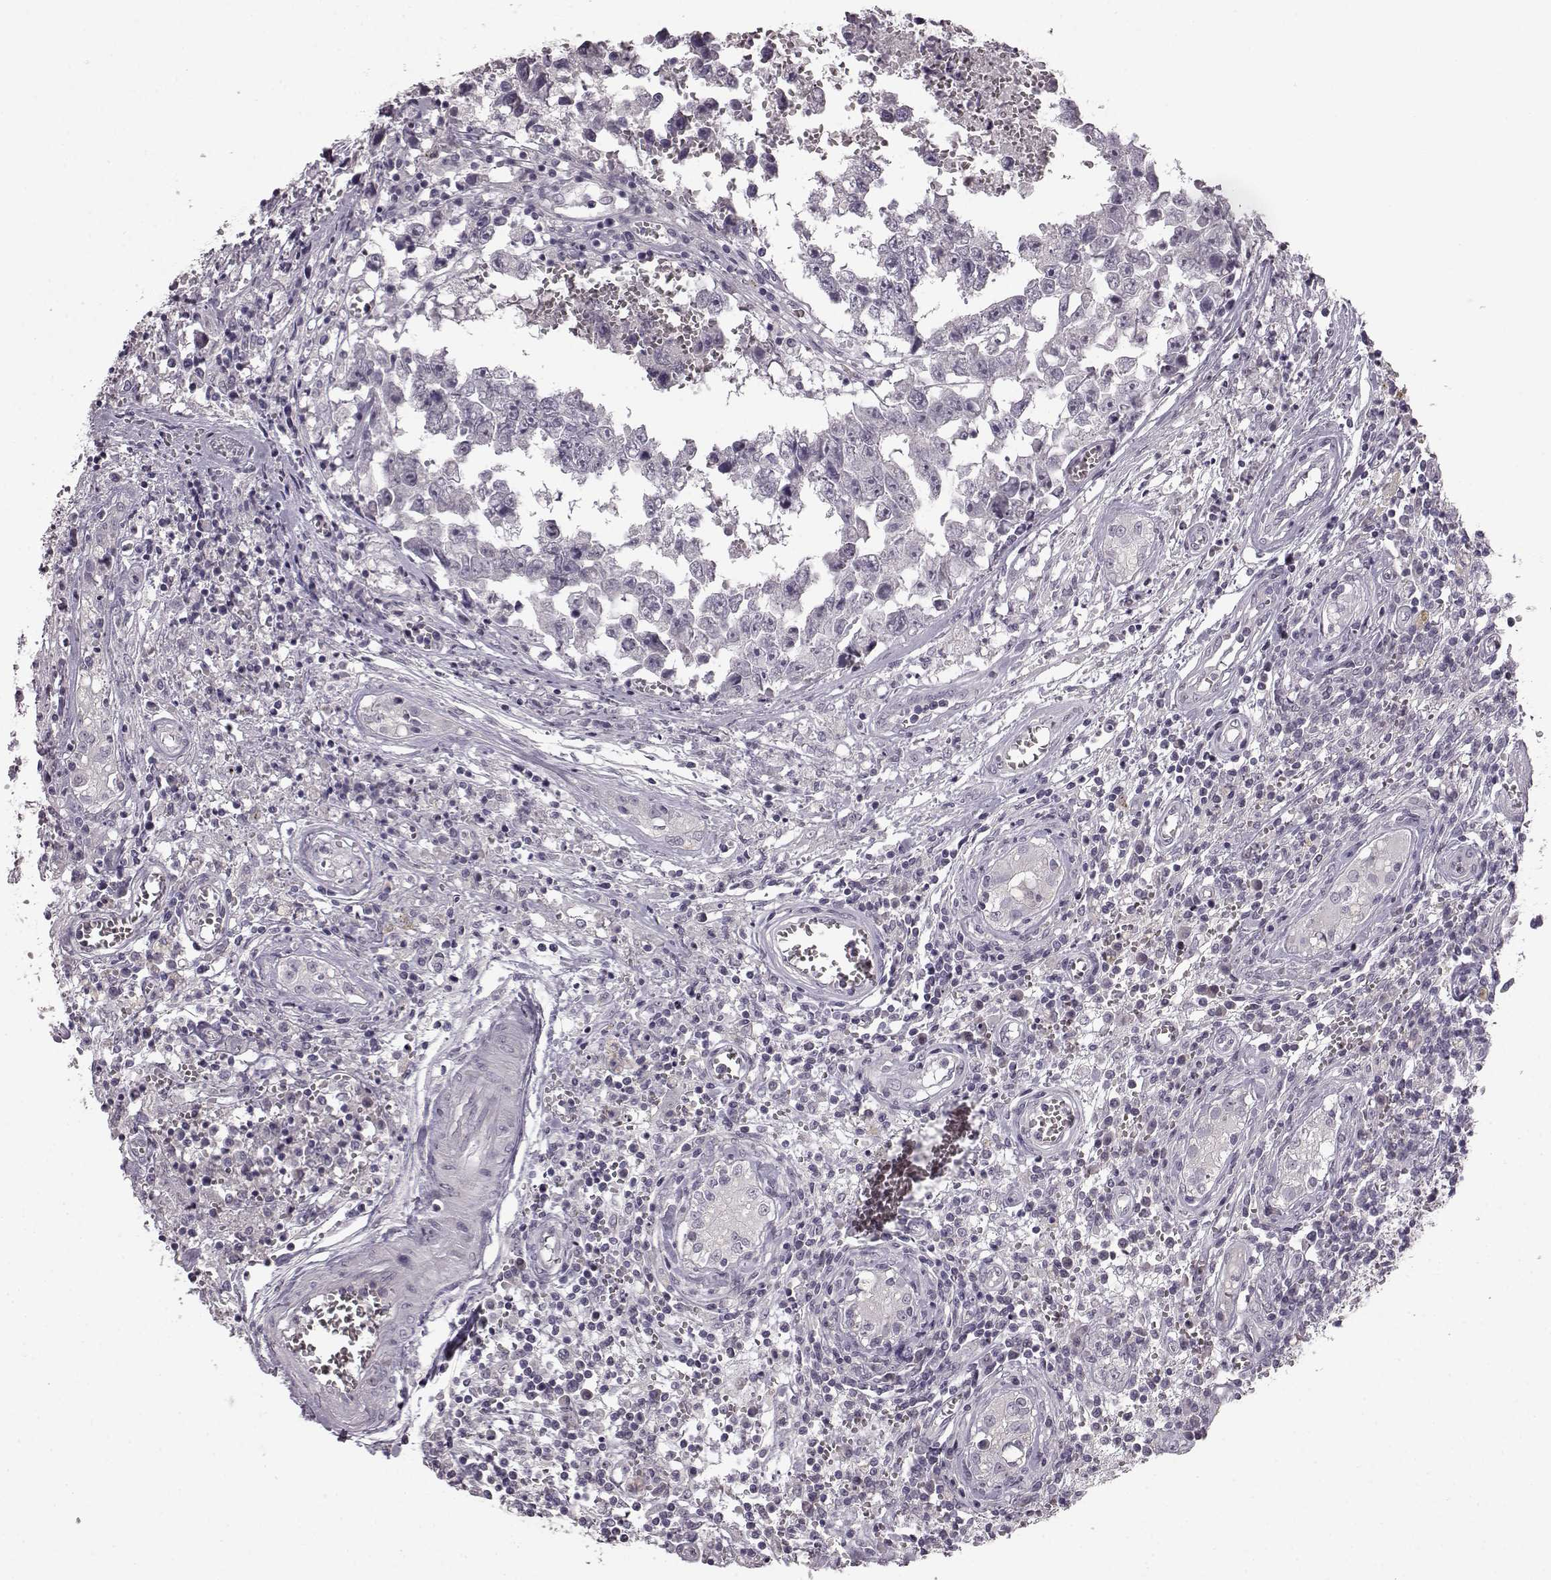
{"staining": {"intensity": "negative", "quantity": "none", "location": "none"}, "tissue": "testis cancer", "cell_type": "Tumor cells", "image_type": "cancer", "snomed": [{"axis": "morphology", "description": "Carcinoma, Embryonal, NOS"}, {"axis": "topography", "description": "Testis"}], "caption": "The photomicrograph demonstrates no significant positivity in tumor cells of testis embryonal carcinoma.", "gene": "LHB", "patient": {"sex": "male", "age": 36}}